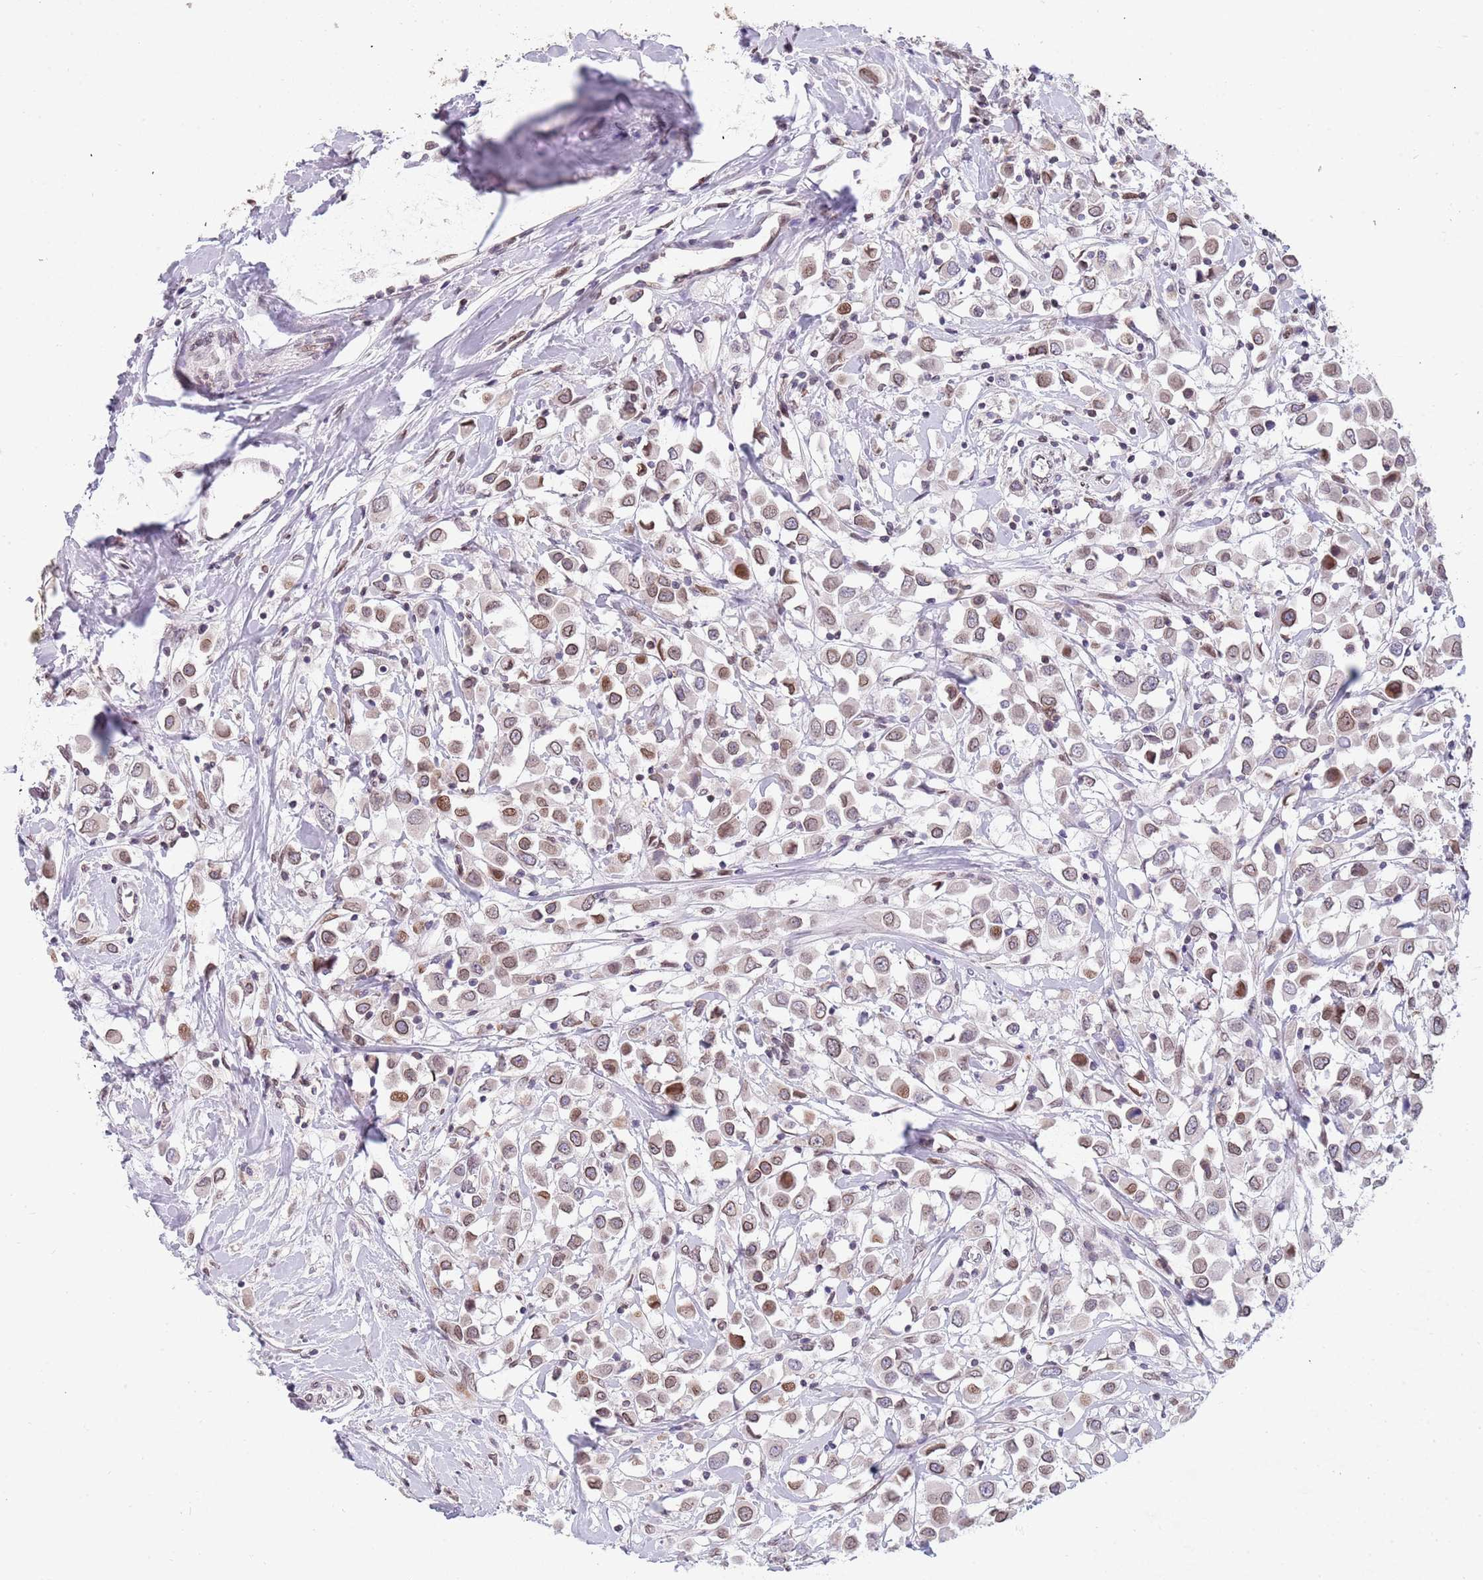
{"staining": {"intensity": "moderate", "quantity": ">75%", "location": "cytoplasmic/membranous,nuclear"}, "tissue": "breast cancer", "cell_type": "Tumor cells", "image_type": "cancer", "snomed": [{"axis": "morphology", "description": "Duct carcinoma"}, {"axis": "topography", "description": "Breast"}], "caption": "Immunohistochemical staining of breast cancer (invasive ductal carcinoma) displays moderate cytoplasmic/membranous and nuclear protein staining in about >75% of tumor cells.", "gene": "KLHDC2", "patient": {"sex": "female", "age": 61}}